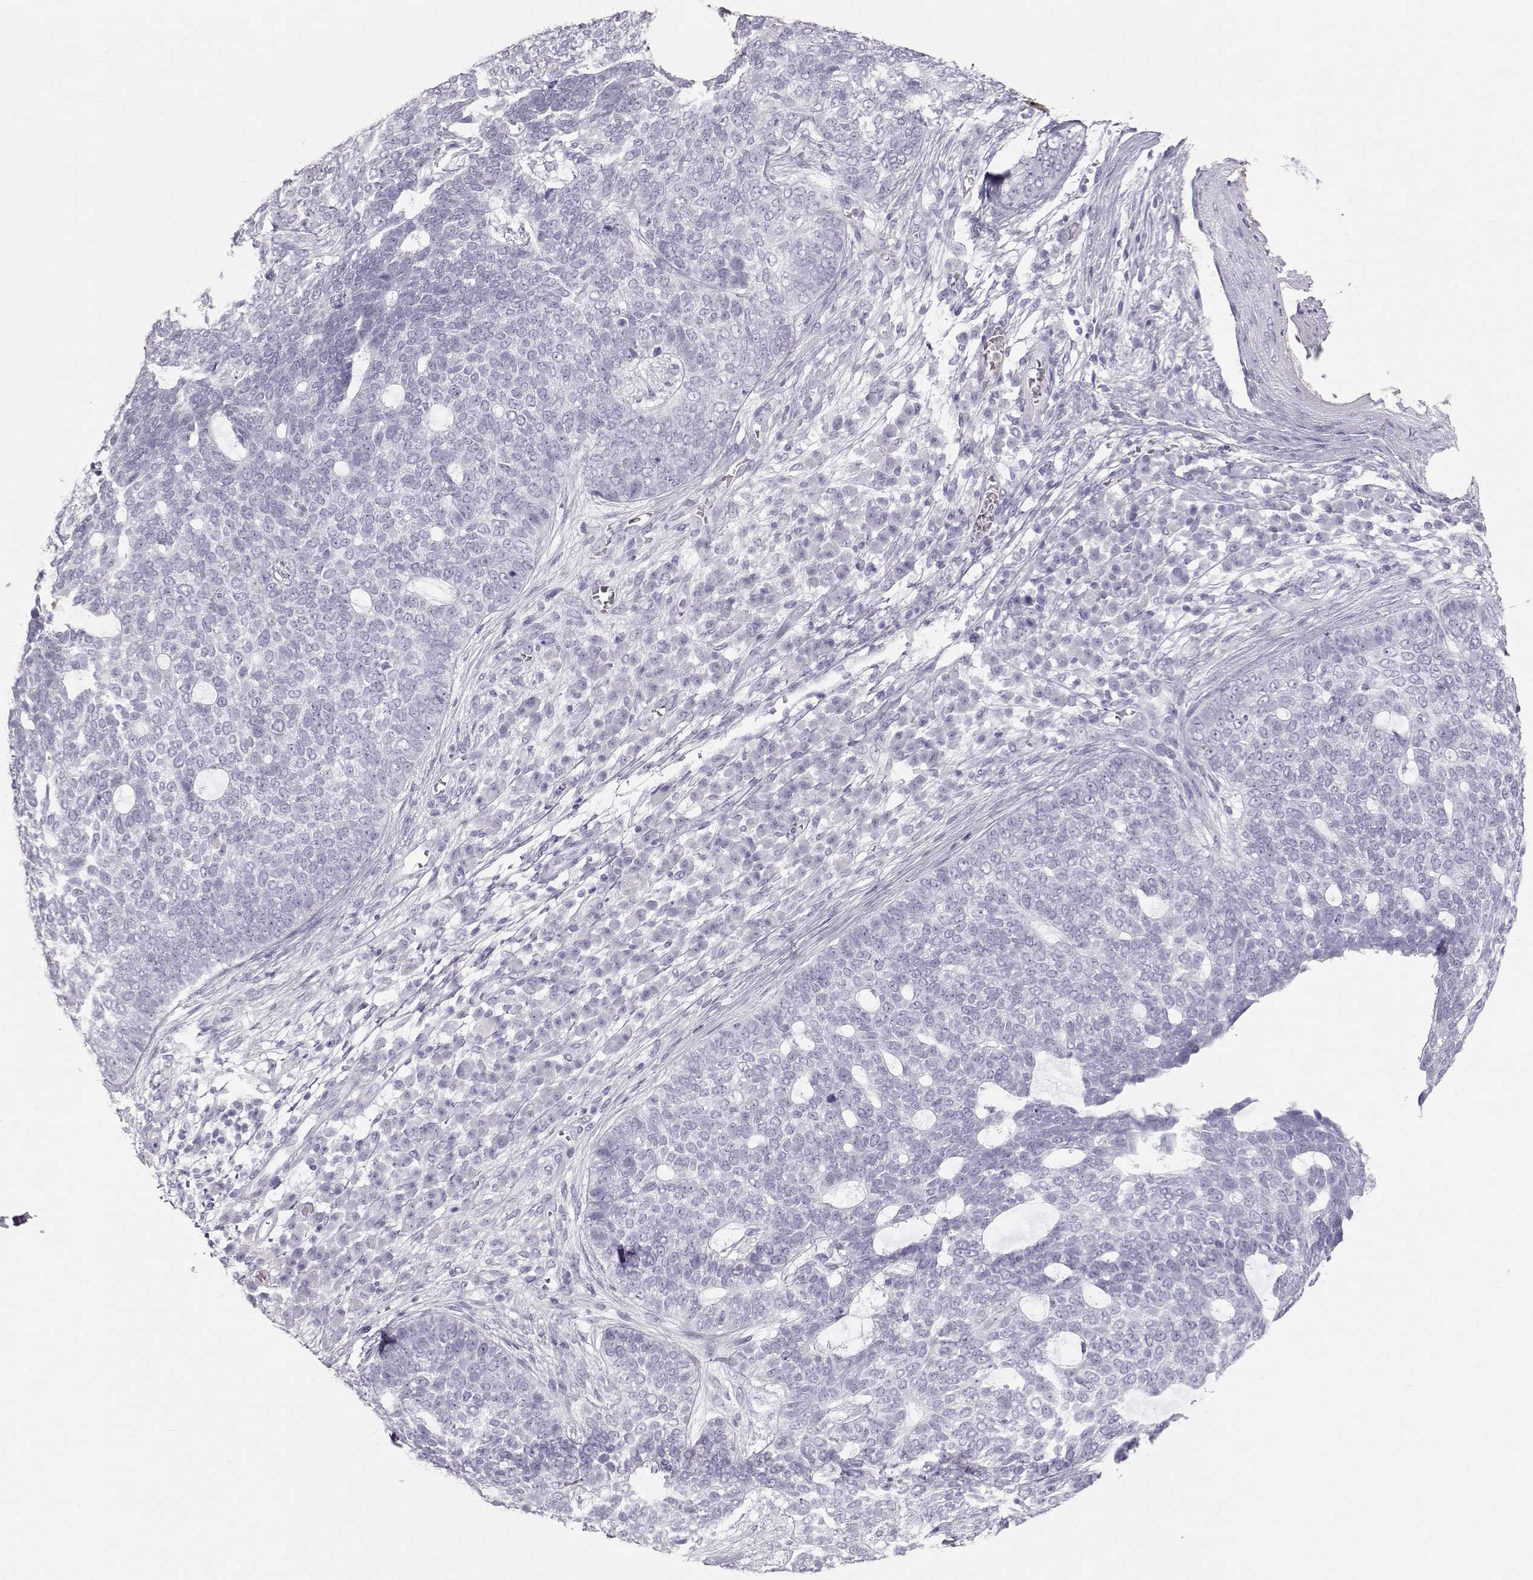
{"staining": {"intensity": "negative", "quantity": "none", "location": "none"}, "tissue": "skin cancer", "cell_type": "Tumor cells", "image_type": "cancer", "snomed": [{"axis": "morphology", "description": "Basal cell carcinoma"}, {"axis": "topography", "description": "Skin"}], "caption": "IHC micrograph of skin cancer (basal cell carcinoma) stained for a protein (brown), which displays no positivity in tumor cells. (Immunohistochemistry, brightfield microscopy, high magnification).", "gene": "MIP", "patient": {"sex": "female", "age": 69}}